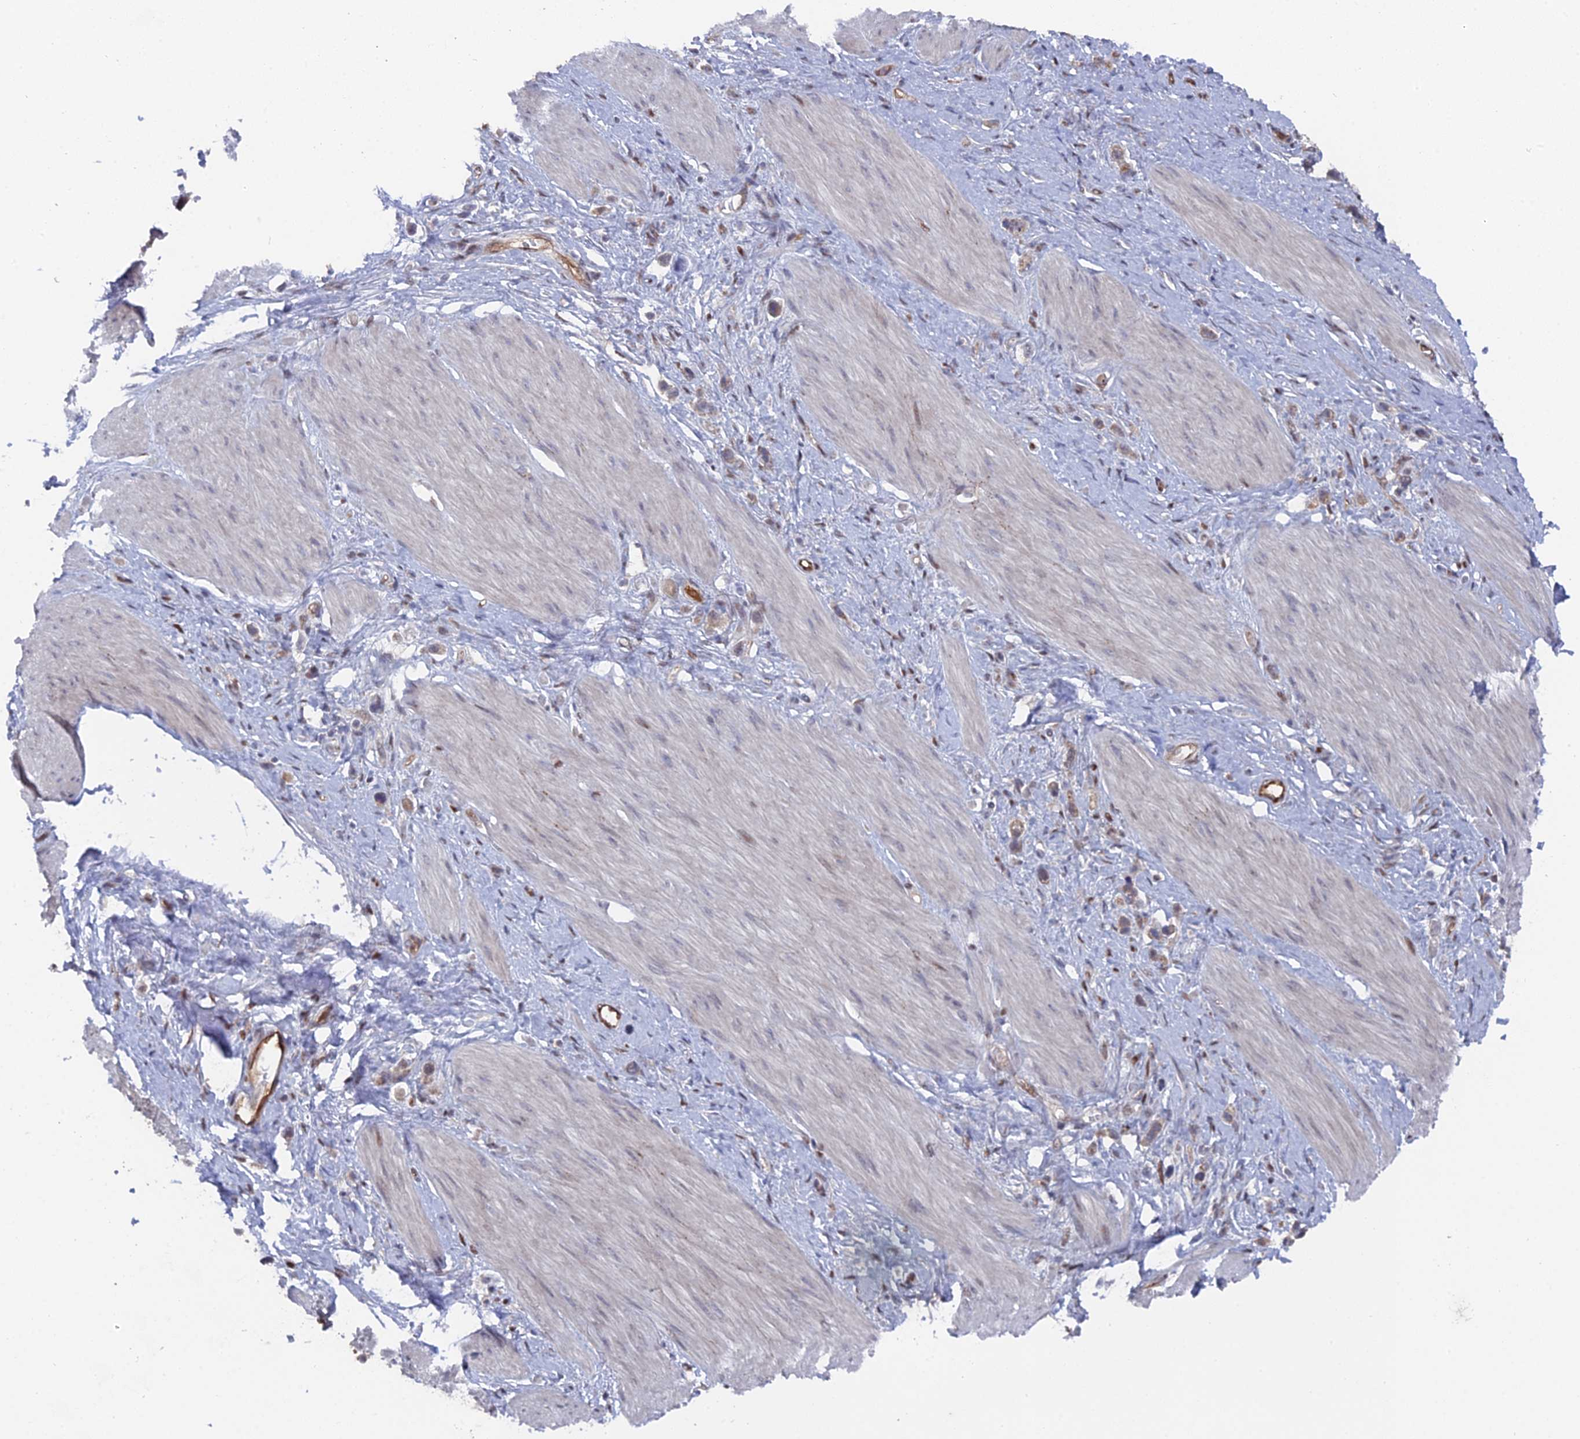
{"staining": {"intensity": "moderate", "quantity": ">75%", "location": "cytoplasmic/membranous"}, "tissue": "stomach cancer", "cell_type": "Tumor cells", "image_type": "cancer", "snomed": [{"axis": "morphology", "description": "Adenocarcinoma, NOS"}, {"axis": "topography", "description": "Stomach"}], "caption": "An immunohistochemistry (IHC) histopathology image of tumor tissue is shown. Protein staining in brown shows moderate cytoplasmic/membranous positivity in stomach adenocarcinoma within tumor cells.", "gene": "UNC5D", "patient": {"sex": "female", "age": 65}}